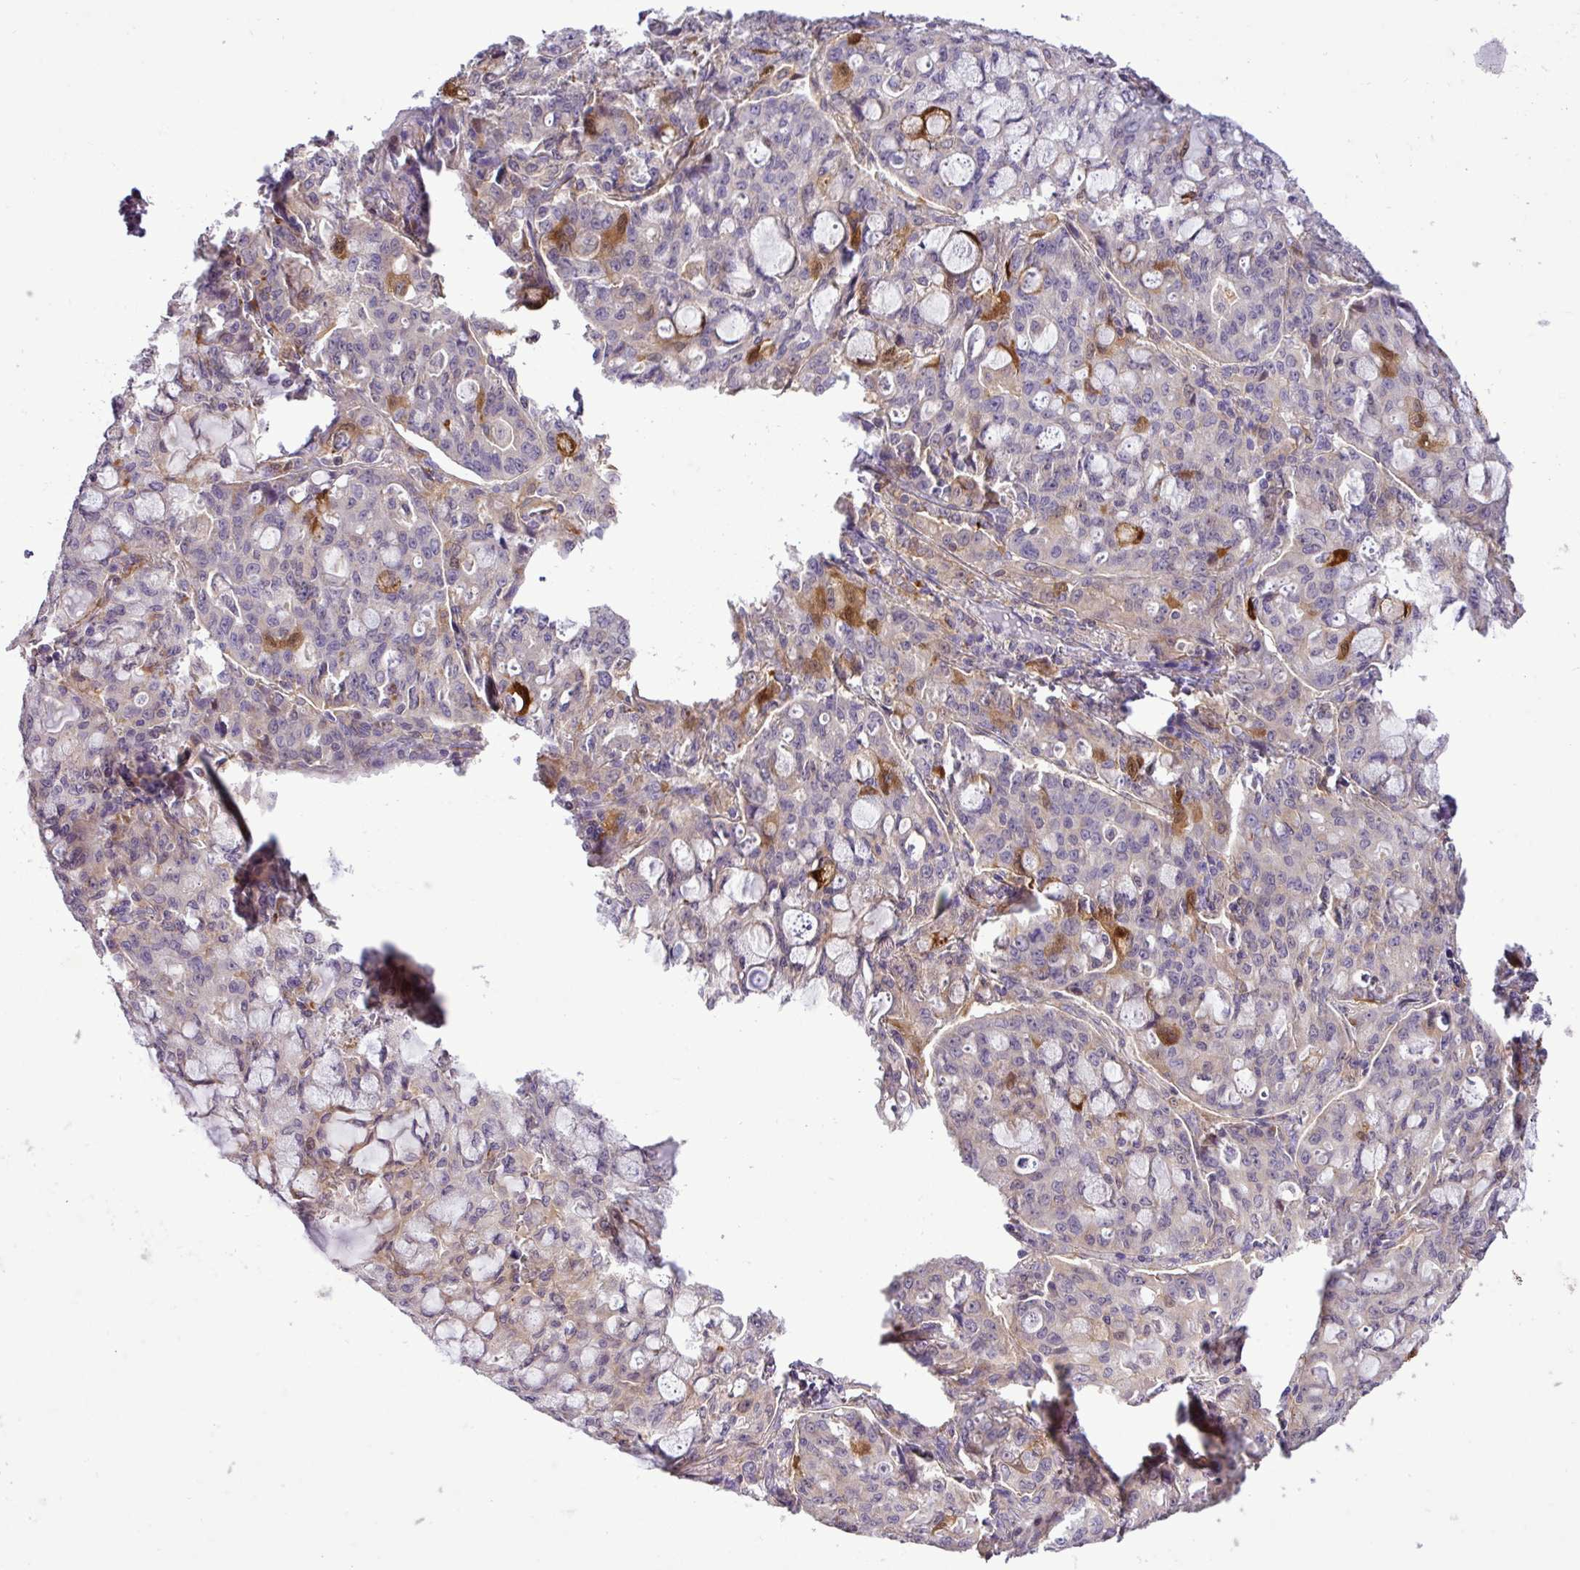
{"staining": {"intensity": "moderate", "quantity": "<25%", "location": "cytoplasmic/membranous,nuclear"}, "tissue": "lung cancer", "cell_type": "Tumor cells", "image_type": "cancer", "snomed": [{"axis": "morphology", "description": "Adenocarcinoma, NOS"}, {"axis": "topography", "description": "Lung"}], "caption": "Brown immunohistochemical staining in human adenocarcinoma (lung) displays moderate cytoplasmic/membranous and nuclear expression in about <25% of tumor cells.", "gene": "NBEAL2", "patient": {"sex": "female", "age": 44}}